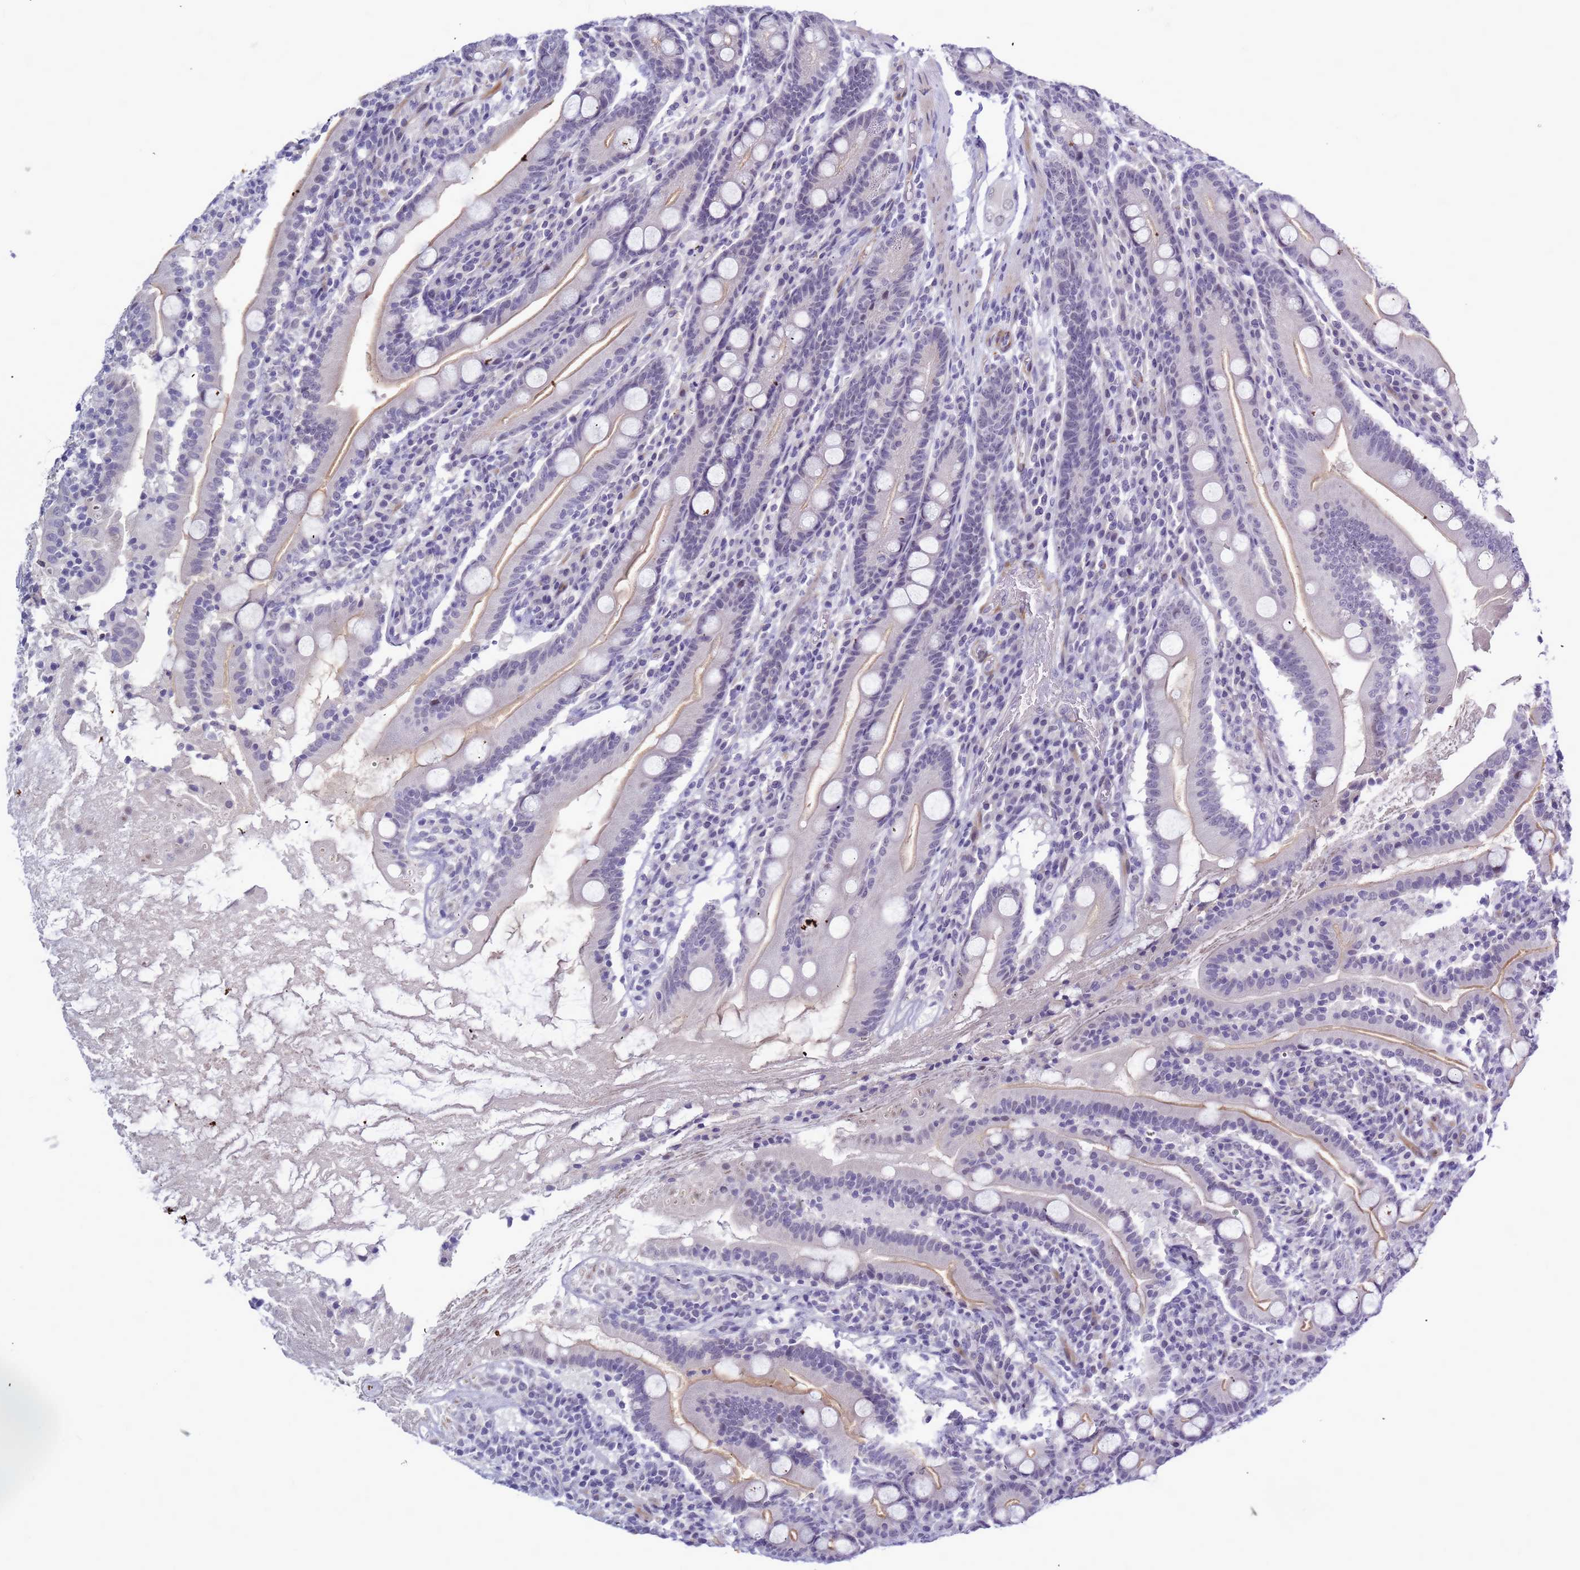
{"staining": {"intensity": "negative", "quantity": "none", "location": "none"}, "tissue": "duodenum", "cell_type": "Glandular cells", "image_type": "normal", "snomed": [{"axis": "morphology", "description": "Normal tissue, NOS"}, {"axis": "topography", "description": "Duodenum"}], "caption": "A high-resolution histopathology image shows immunohistochemistry (IHC) staining of normal duodenum, which exhibits no significant expression in glandular cells.", "gene": "CXorf65", "patient": {"sex": "male", "age": 35}}